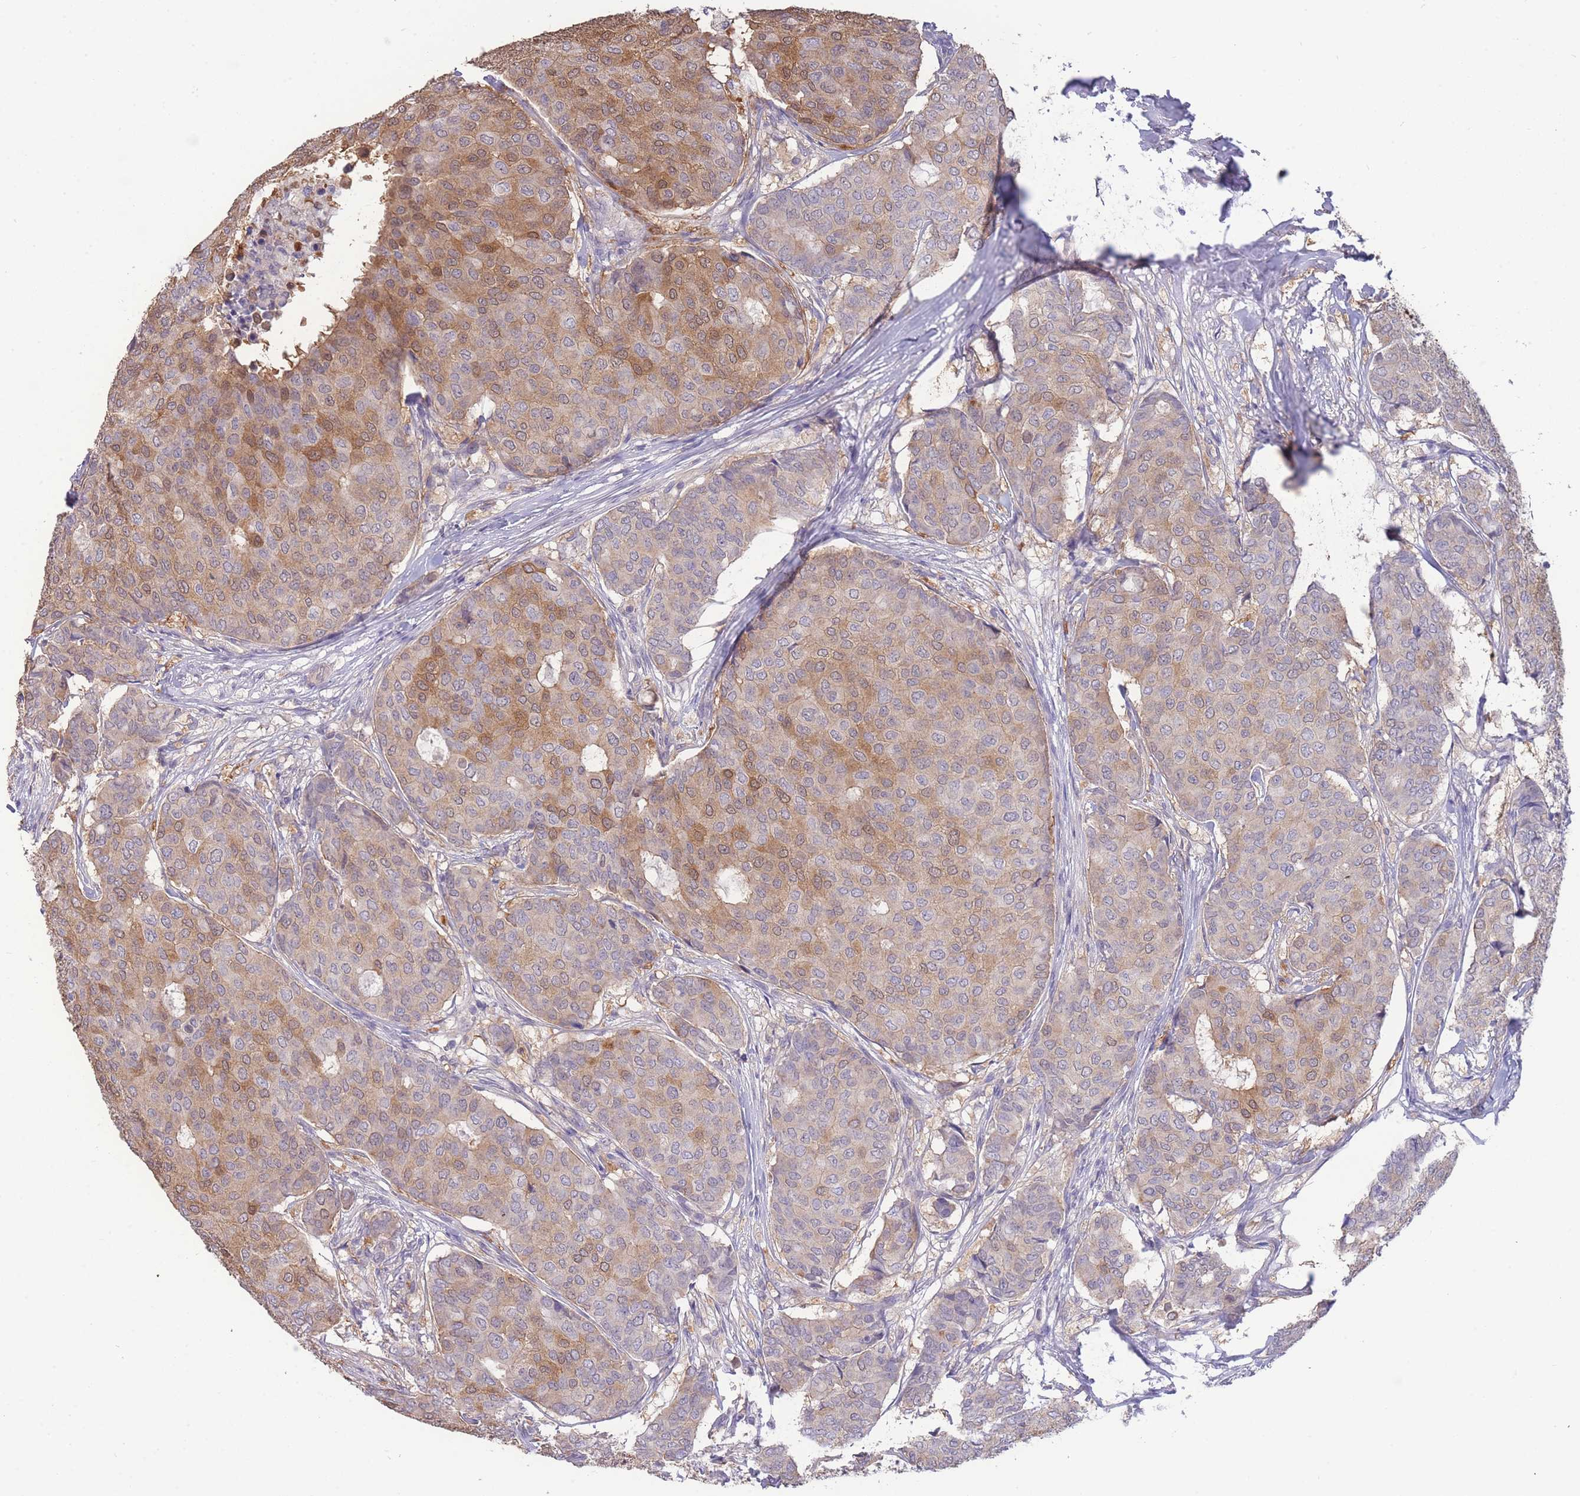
{"staining": {"intensity": "moderate", "quantity": "25%-75%", "location": "cytoplasmic/membranous"}, "tissue": "breast cancer", "cell_type": "Tumor cells", "image_type": "cancer", "snomed": [{"axis": "morphology", "description": "Duct carcinoma"}, {"axis": "topography", "description": "Breast"}], "caption": "Immunohistochemical staining of human breast cancer demonstrates medium levels of moderate cytoplasmic/membranous expression in approximately 25%-75% of tumor cells.", "gene": "SMC6", "patient": {"sex": "female", "age": 75}}